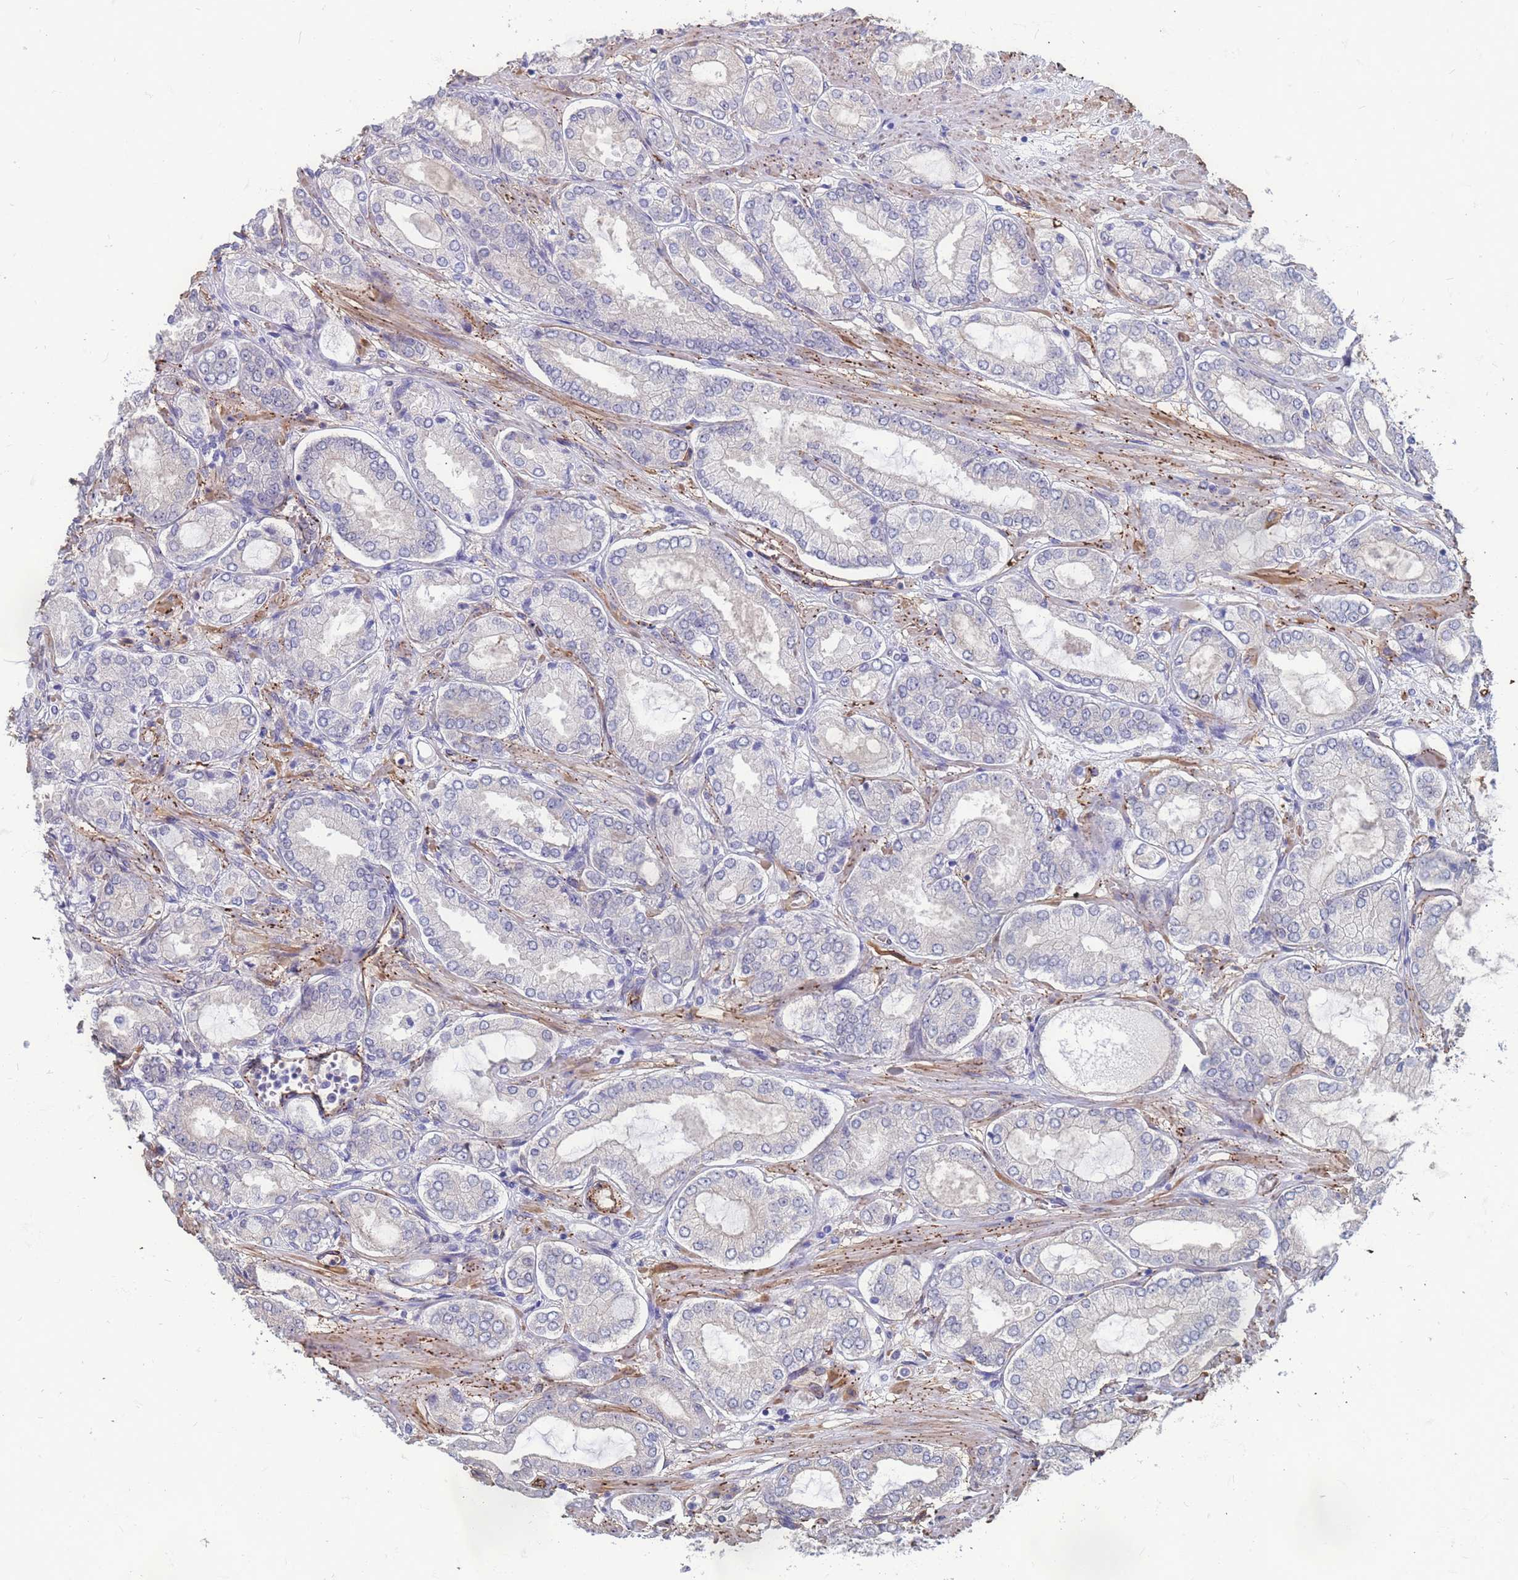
{"staining": {"intensity": "negative", "quantity": "none", "location": "none"}, "tissue": "prostate cancer", "cell_type": "Tumor cells", "image_type": "cancer", "snomed": [{"axis": "morphology", "description": "Adenocarcinoma, High grade"}, {"axis": "topography", "description": "Prostate"}], "caption": "Tumor cells show no significant protein expression in high-grade adenocarcinoma (prostate). (DAB IHC visualized using brightfield microscopy, high magnification).", "gene": "EHD2", "patient": {"sex": "male", "age": 68}}